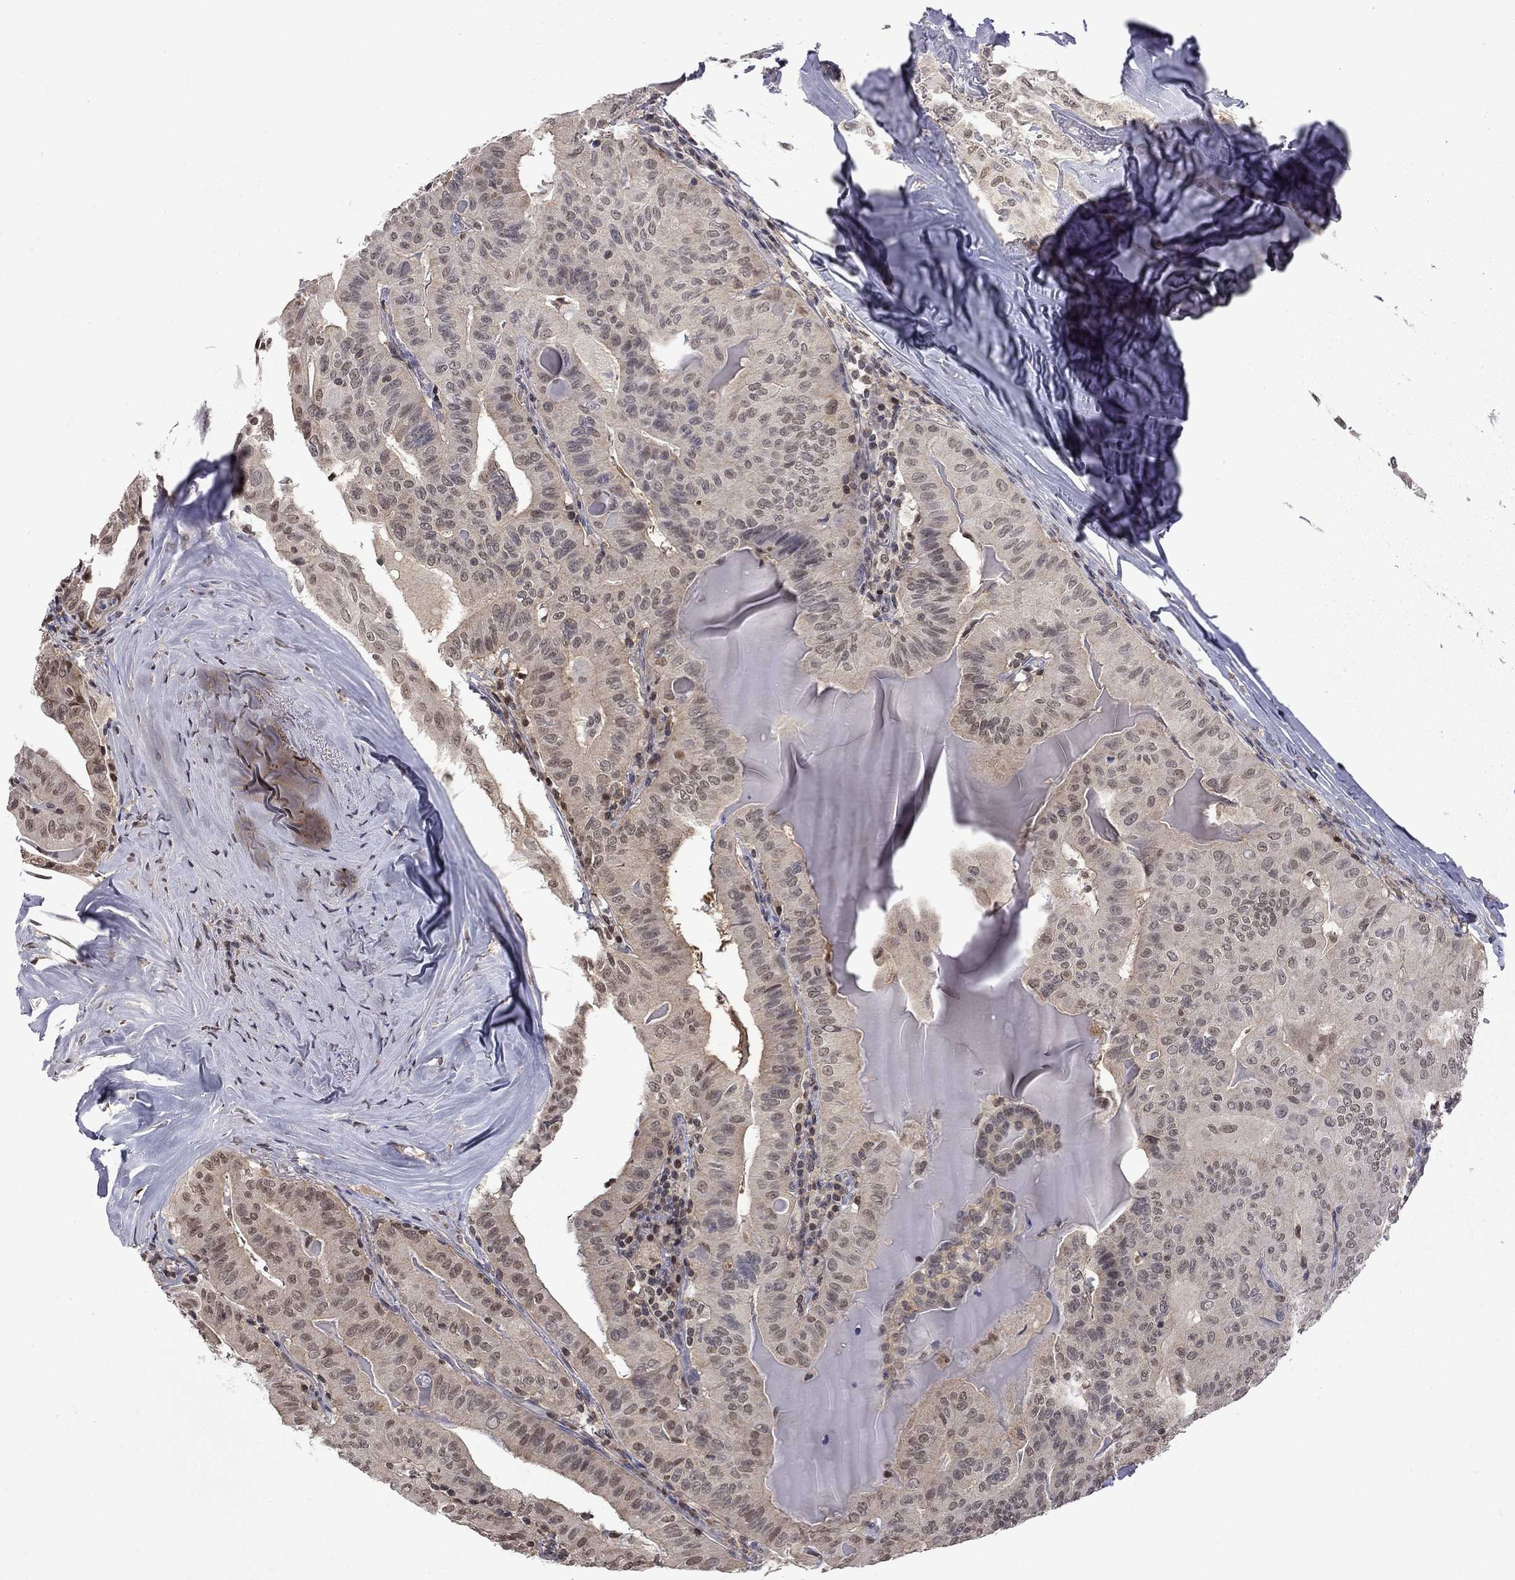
{"staining": {"intensity": "weak", "quantity": "25%-75%", "location": "cytoplasmic/membranous"}, "tissue": "thyroid cancer", "cell_type": "Tumor cells", "image_type": "cancer", "snomed": [{"axis": "morphology", "description": "Papillary adenocarcinoma, NOS"}, {"axis": "topography", "description": "Thyroid gland"}], "caption": "Immunohistochemistry (DAB (3,3'-diaminobenzidine)) staining of human papillary adenocarcinoma (thyroid) reveals weak cytoplasmic/membranous protein staining in approximately 25%-75% of tumor cells.", "gene": "RFWD3", "patient": {"sex": "female", "age": 68}}